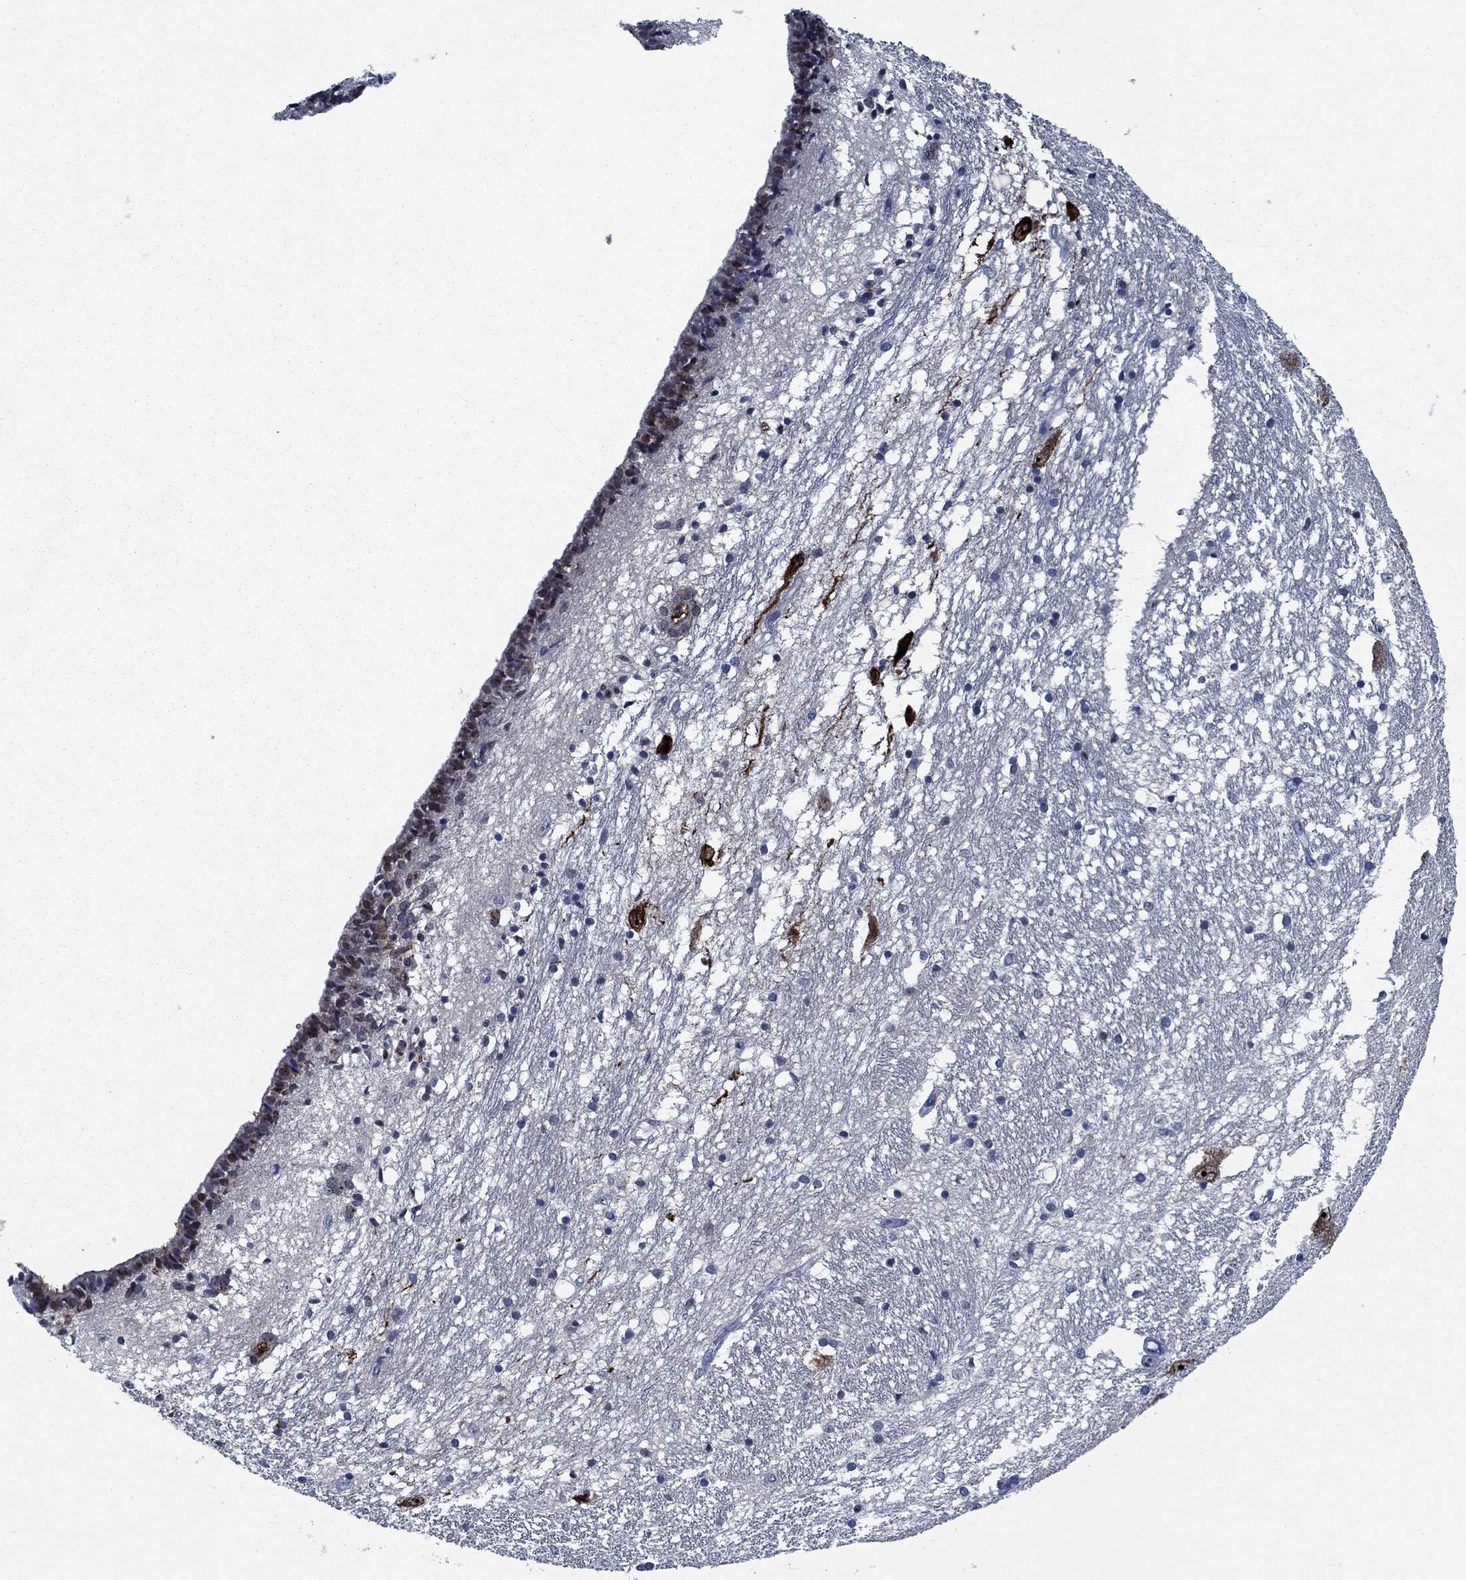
{"staining": {"intensity": "moderate", "quantity": "<25%", "location": "nuclear"}, "tissue": "caudate", "cell_type": "Glial cells", "image_type": "normal", "snomed": [{"axis": "morphology", "description": "Normal tissue, NOS"}, {"axis": "topography", "description": "Lateral ventricle wall"}], "caption": "DAB immunohistochemical staining of normal caudate demonstrates moderate nuclear protein staining in approximately <25% of glial cells. (DAB IHC, brown staining for protein, blue staining for nuclei).", "gene": "PNMA8A", "patient": {"sex": "female", "age": 71}}